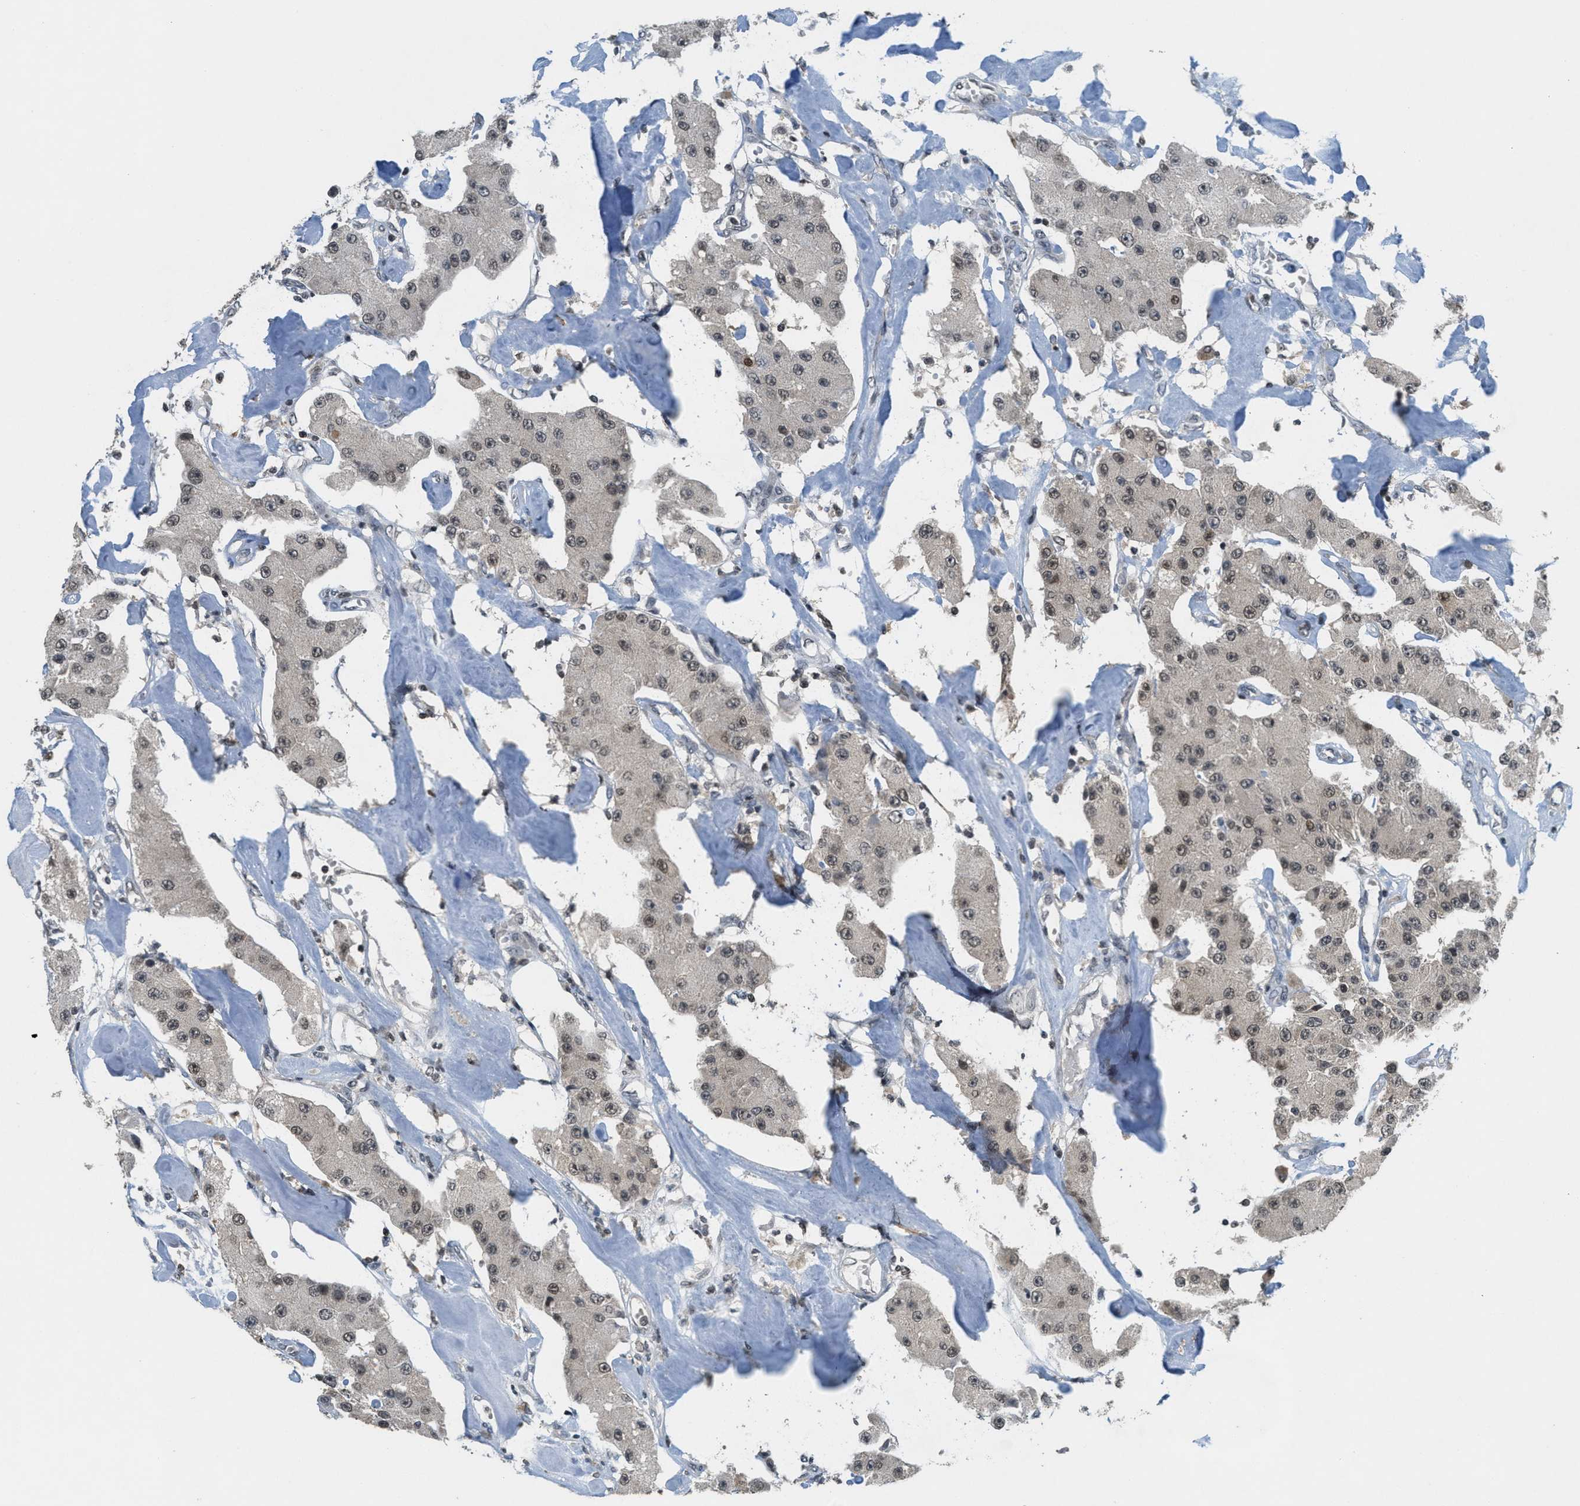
{"staining": {"intensity": "moderate", "quantity": ">75%", "location": "nuclear"}, "tissue": "carcinoid", "cell_type": "Tumor cells", "image_type": "cancer", "snomed": [{"axis": "morphology", "description": "Carcinoid, malignant, NOS"}, {"axis": "topography", "description": "Pancreas"}], "caption": "Carcinoid (malignant) stained with a protein marker shows moderate staining in tumor cells.", "gene": "DNAJB1", "patient": {"sex": "male", "age": 41}}